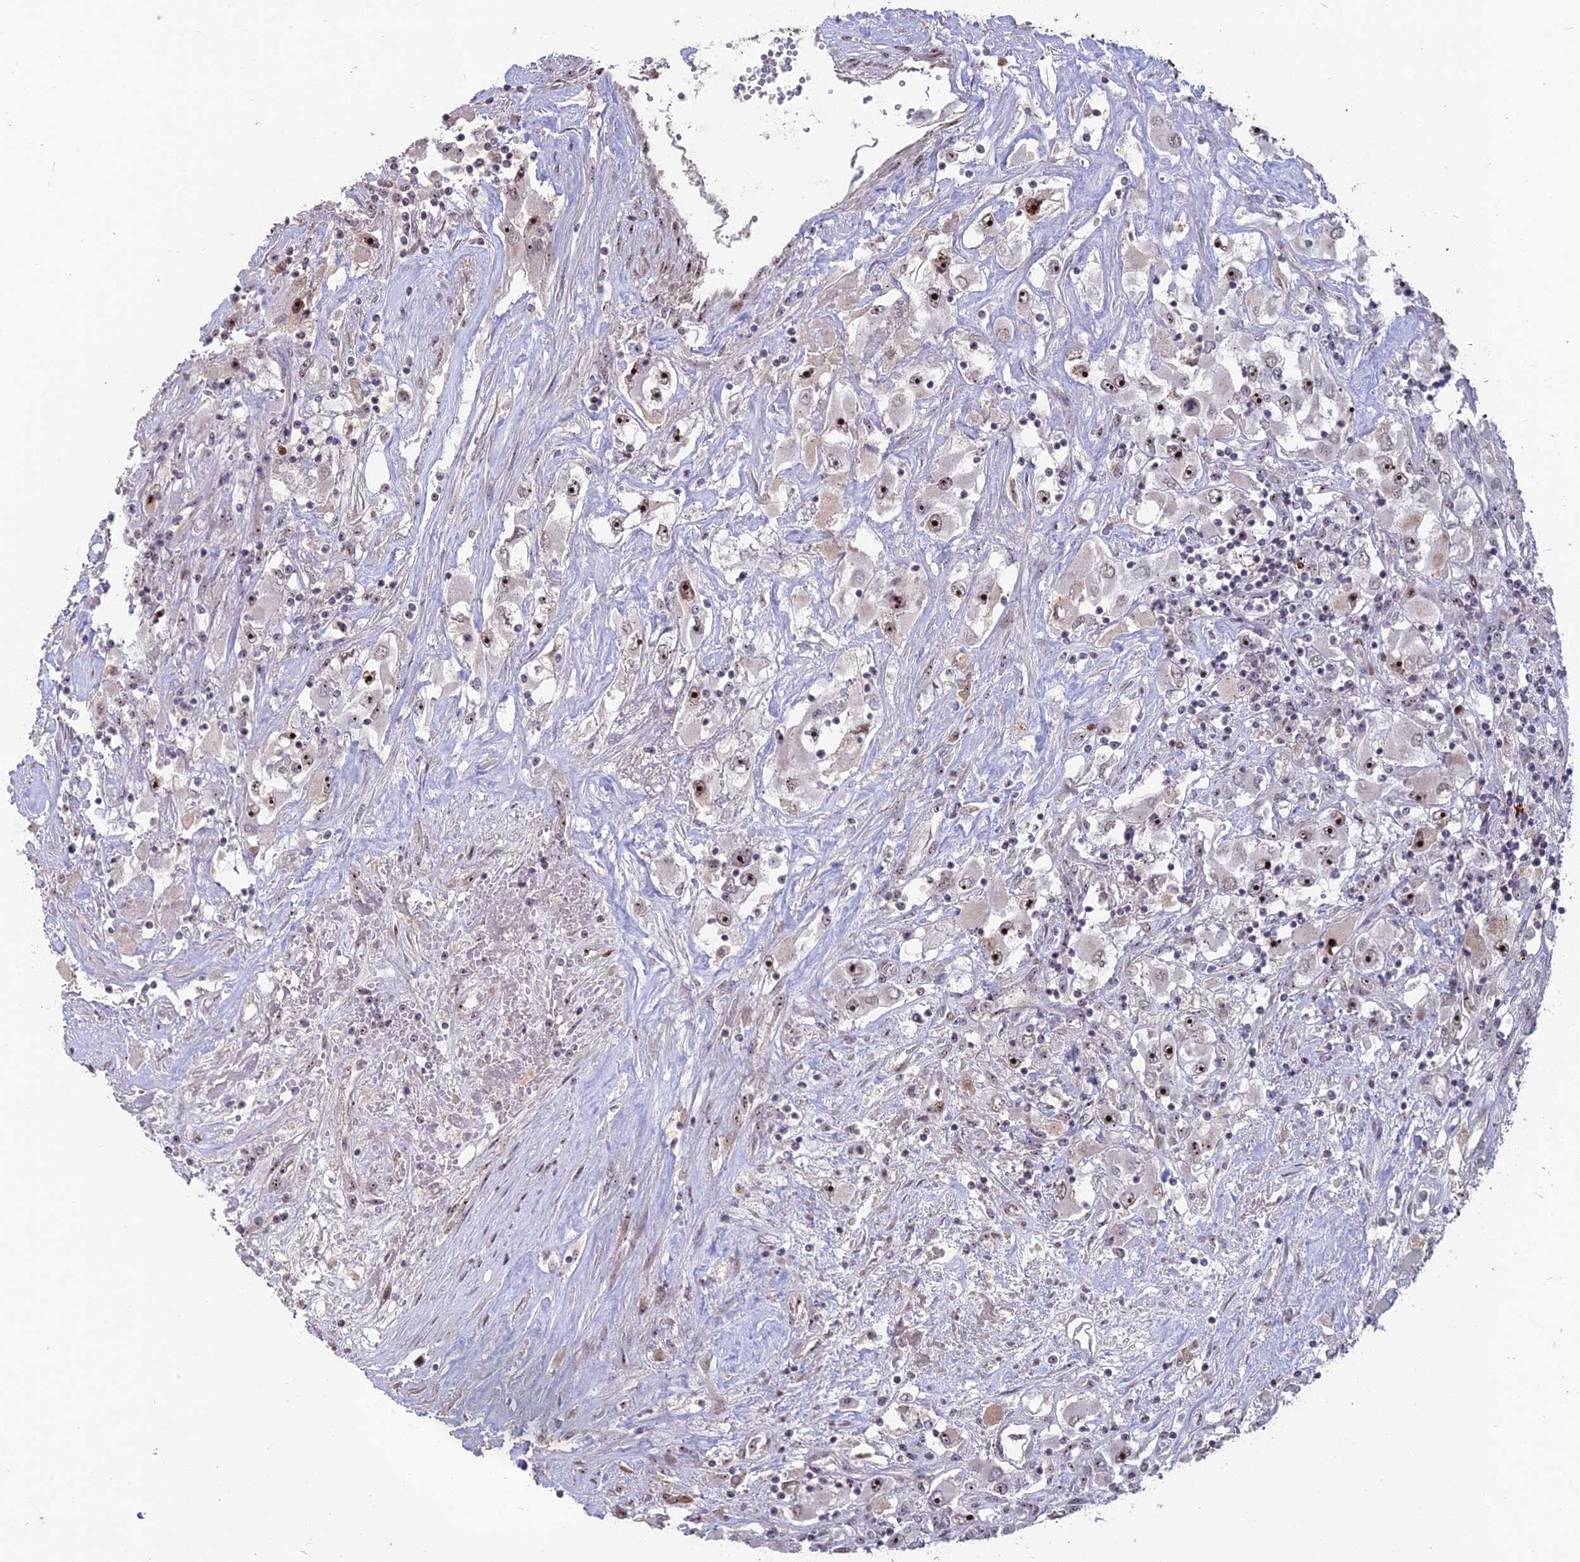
{"staining": {"intensity": "moderate", "quantity": "25%-75%", "location": "nuclear"}, "tissue": "renal cancer", "cell_type": "Tumor cells", "image_type": "cancer", "snomed": [{"axis": "morphology", "description": "Adenocarcinoma, NOS"}, {"axis": "topography", "description": "Kidney"}], "caption": "Renal cancer stained with IHC demonstrates moderate nuclear staining in about 25%-75% of tumor cells.", "gene": "FAM131A", "patient": {"sex": "female", "age": 52}}